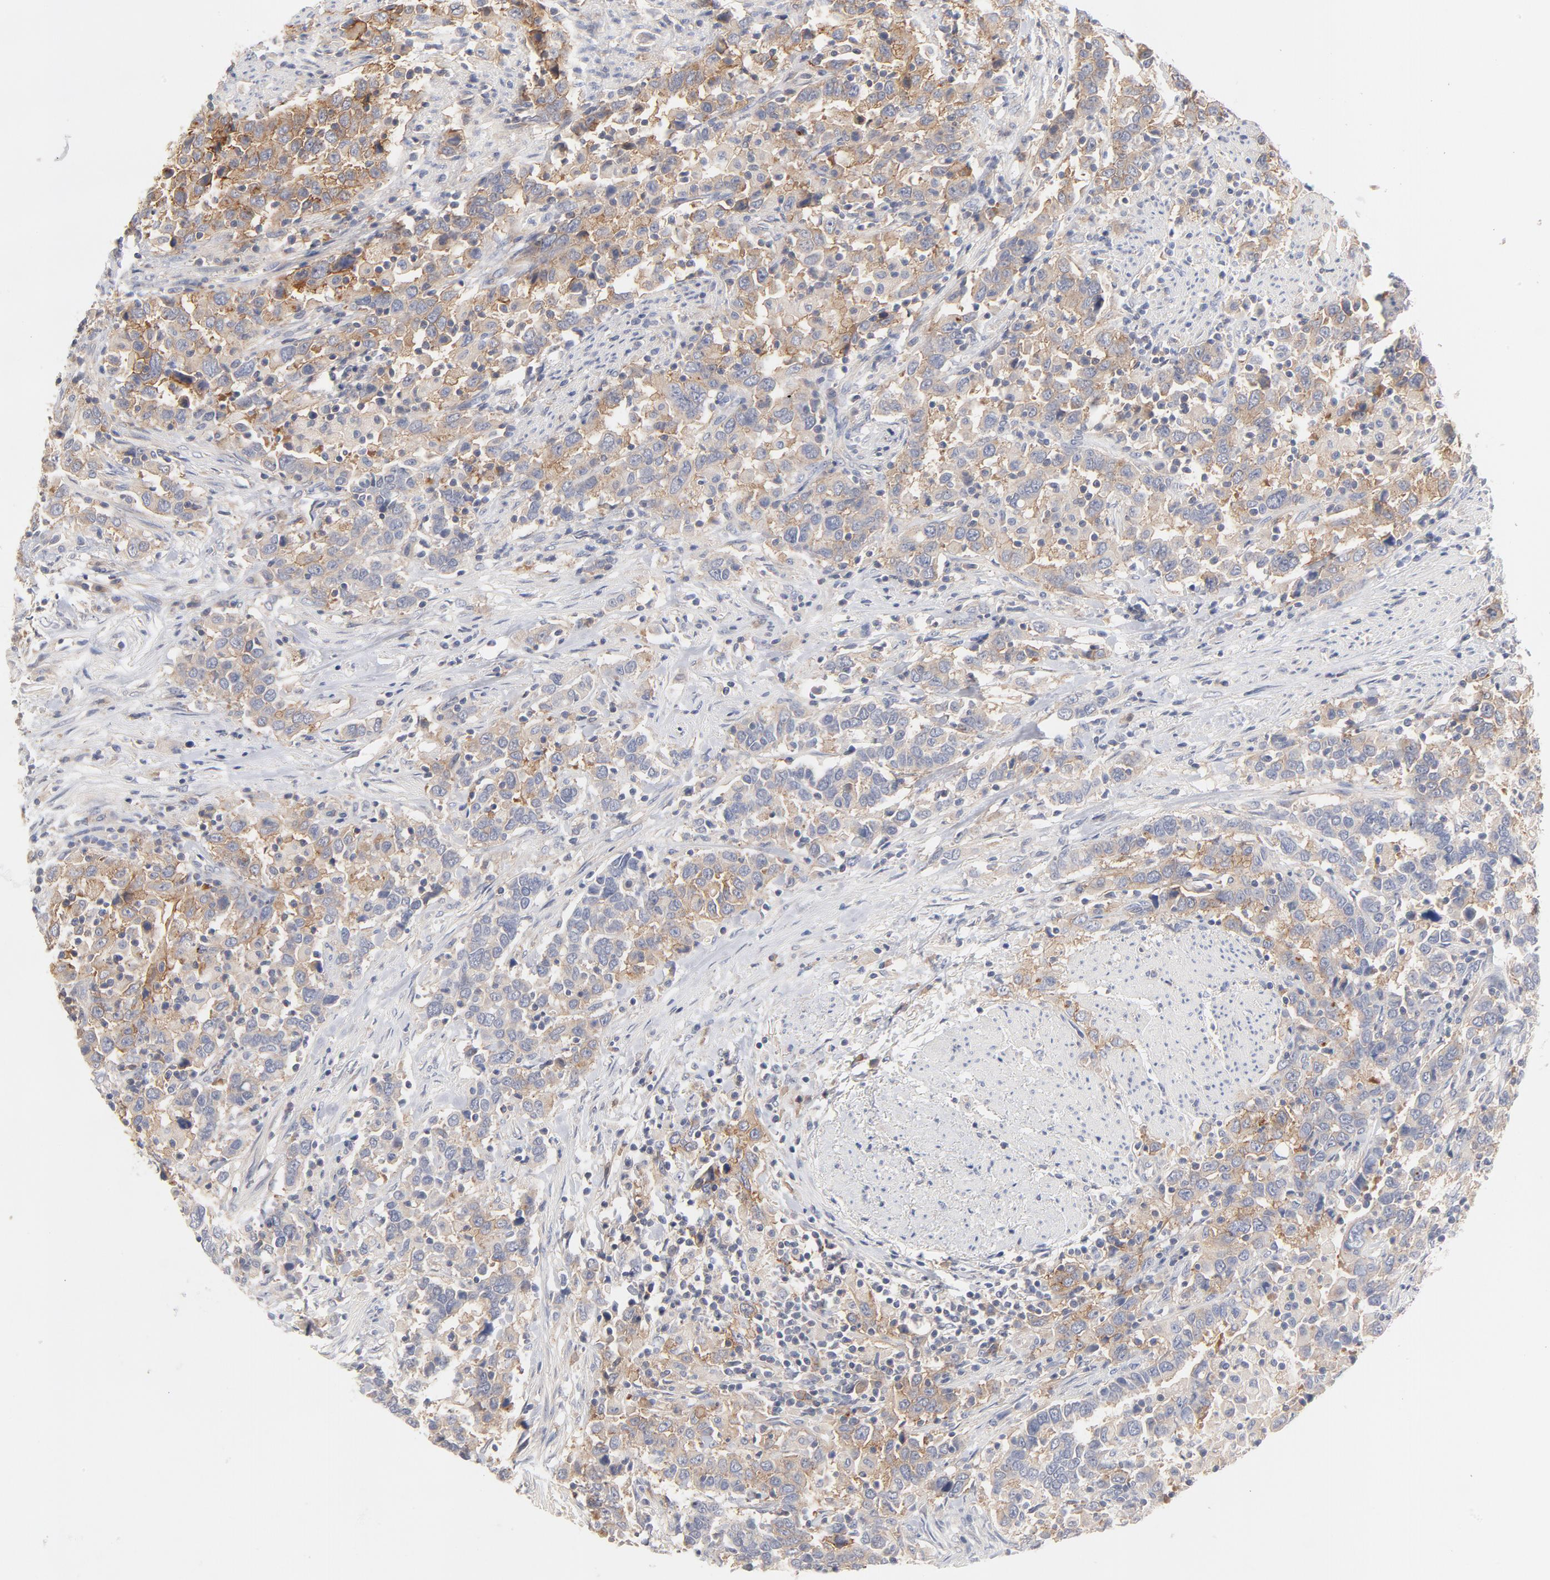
{"staining": {"intensity": "weak", "quantity": "25%-75%", "location": "cytoplasmic/membranous"}, "tissue": "urothelial cancer", "cell_type": "Tumor cells", "image_type": "cancer", "snomed": [{"axis": "morphology", "description": "Urothelial carcinoma, High grade"}, {"axis": "topography", "description": "Urinary bladder"}], "caption": "Urothelial carcinoma (high-grade) stained with DAB immunohistochemistry displays low levels of weak cytoplasmic/membranous expression in approximately 25%-75% of tumor cells.", "gene": "SETD3", "patient": {"sex": "male", "age": 61}}